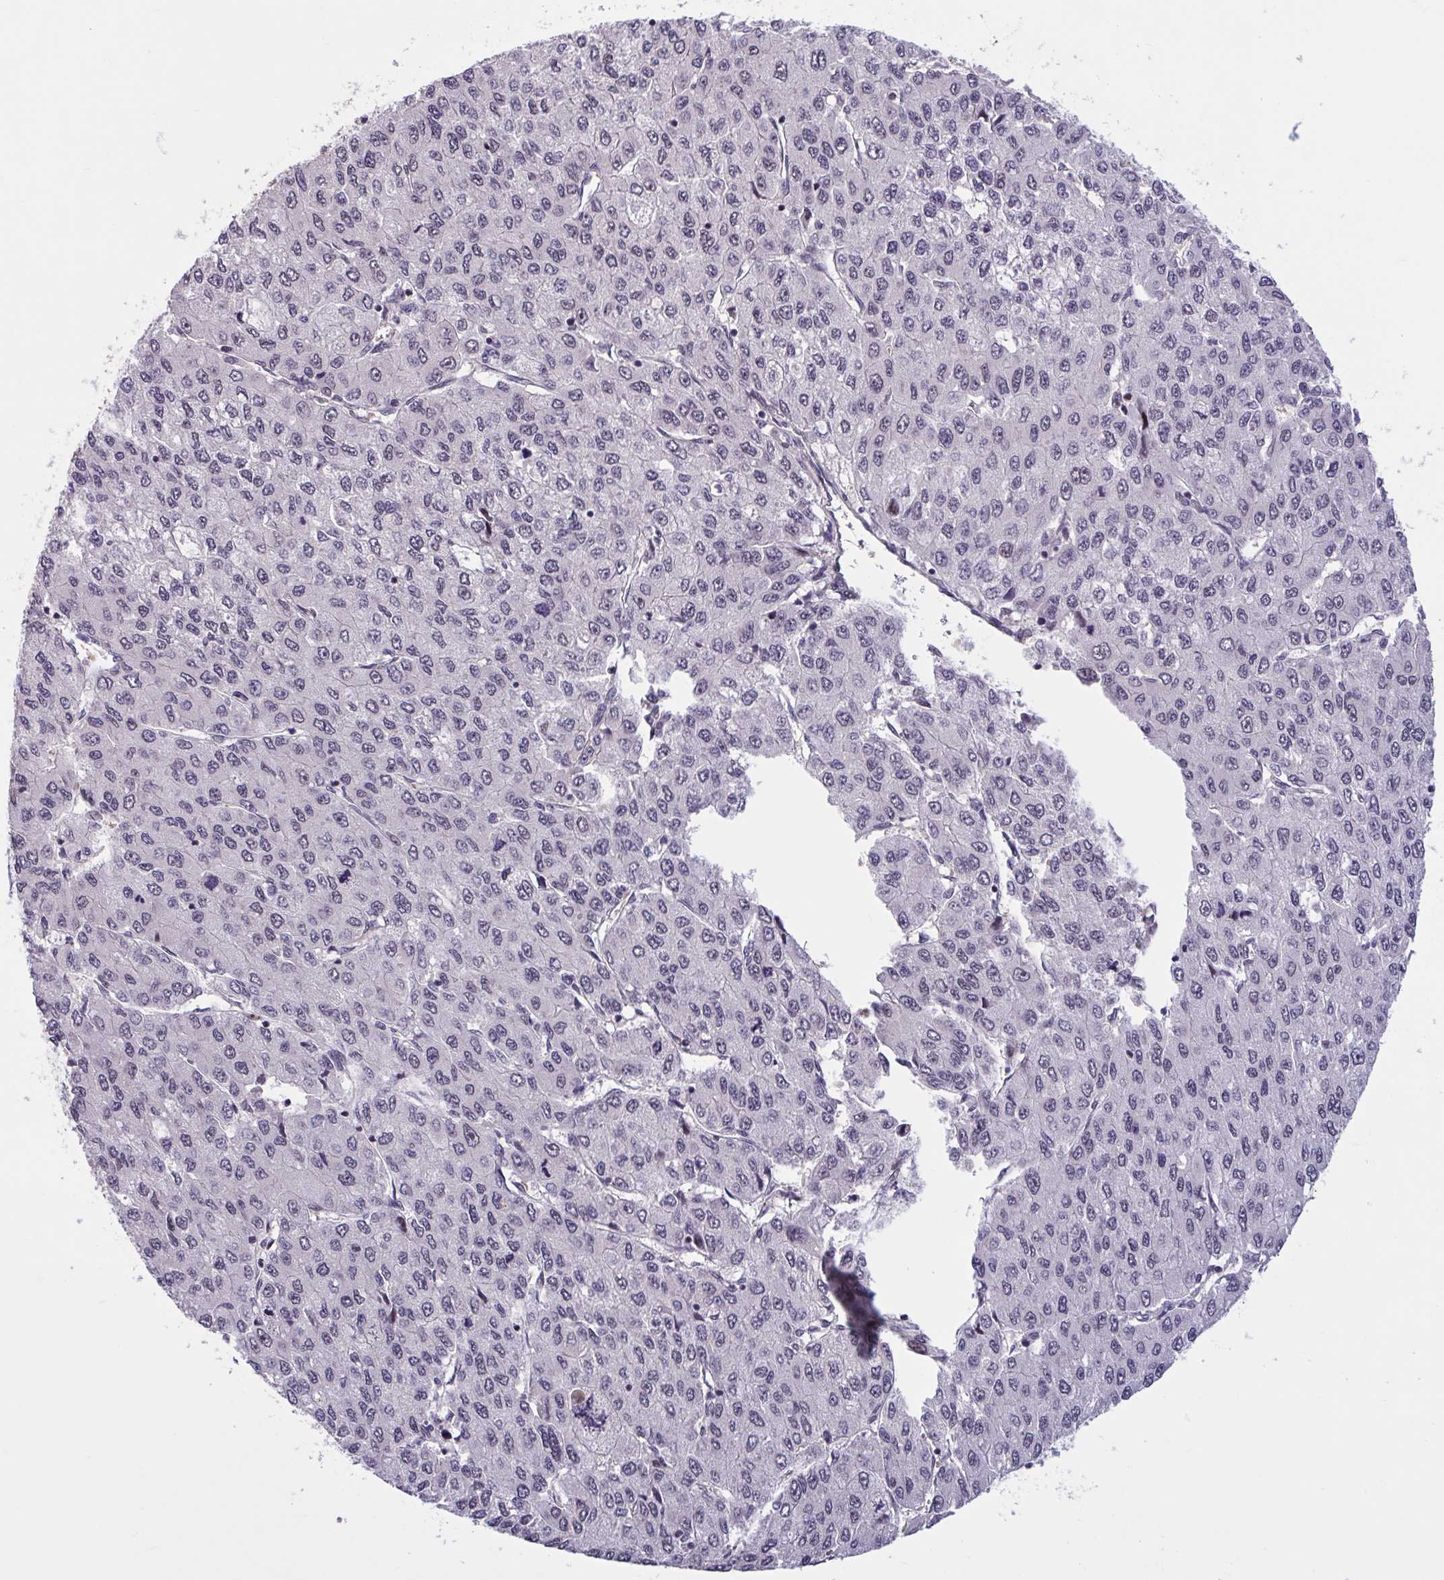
{"staining": {"intensity": "negative", "quantity": "none", "location": "none"}, "tissue": "liver cancer", "cell_type": "Tumor cells", "image_type": "cancer", "snomed": [{"axis": "morphology", "description": "Carcinoma, Hepatocellular, NOS"}, {"axis": "topography", "description": "Liver"}], "caption": "Immunohistochemistry (IHC) of liver cancer (hepatocellular carcinoma) demonstrates no expression in tumor cells.", "gene": "ZNF414", "patient": {"sex": "female", "age": 66}}